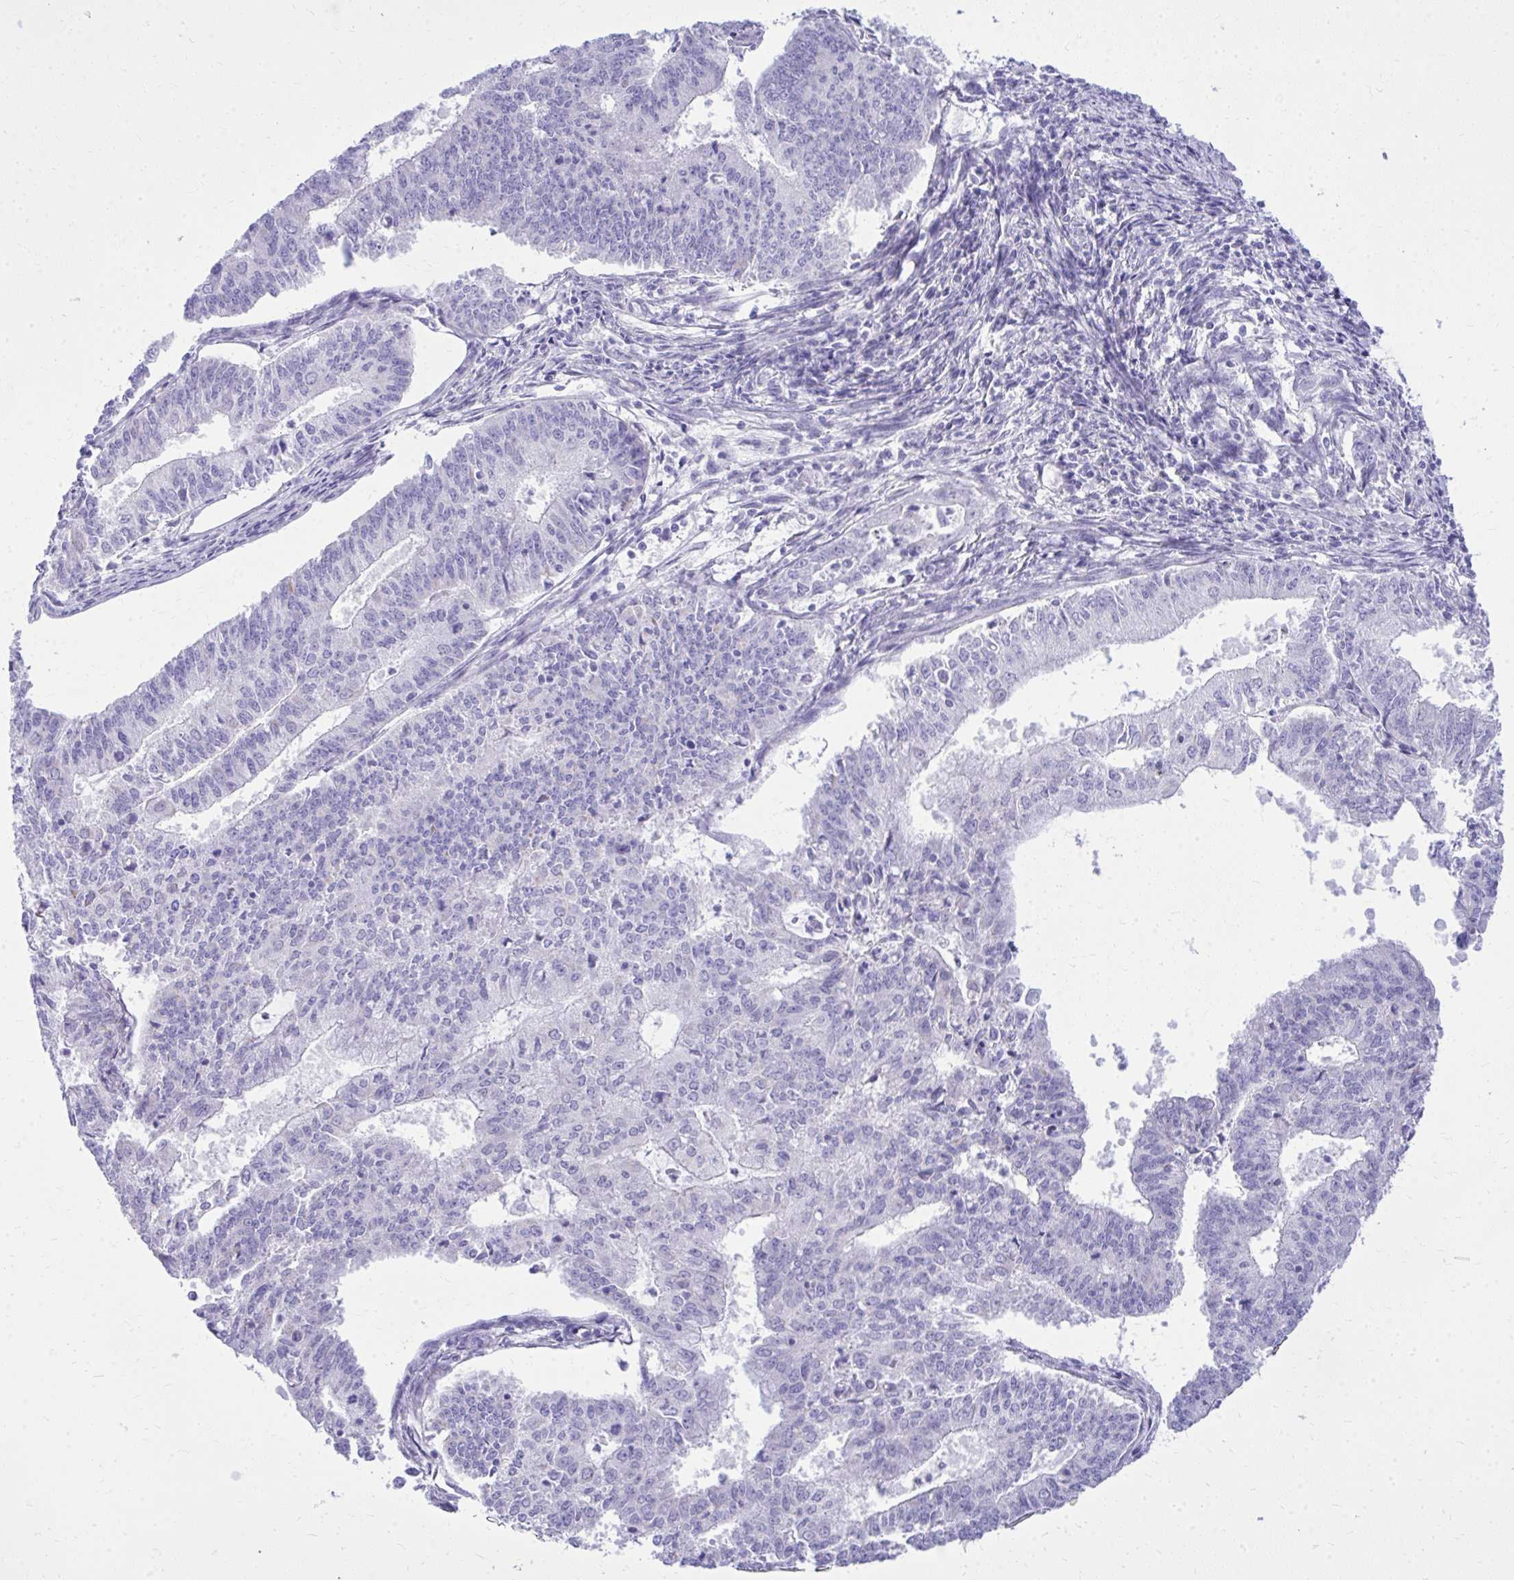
{"staining": {"intensity": "negative", "quantity": "none", "location": "none"}, "tissue": "endometrial cancer", "cell_type": "Tumor cells", "image_type": "cancer", "snomed": [{"axis": "morphology", "description": "Adenocarcinoma, NOS"}, {"axis": "topography", "description": "Endometrium"}], "caption": "Tumor cells show no significant positivity in endometrial cancer.", "gene": "RALYL", "patient": {"sex": "female", "age": 61}}